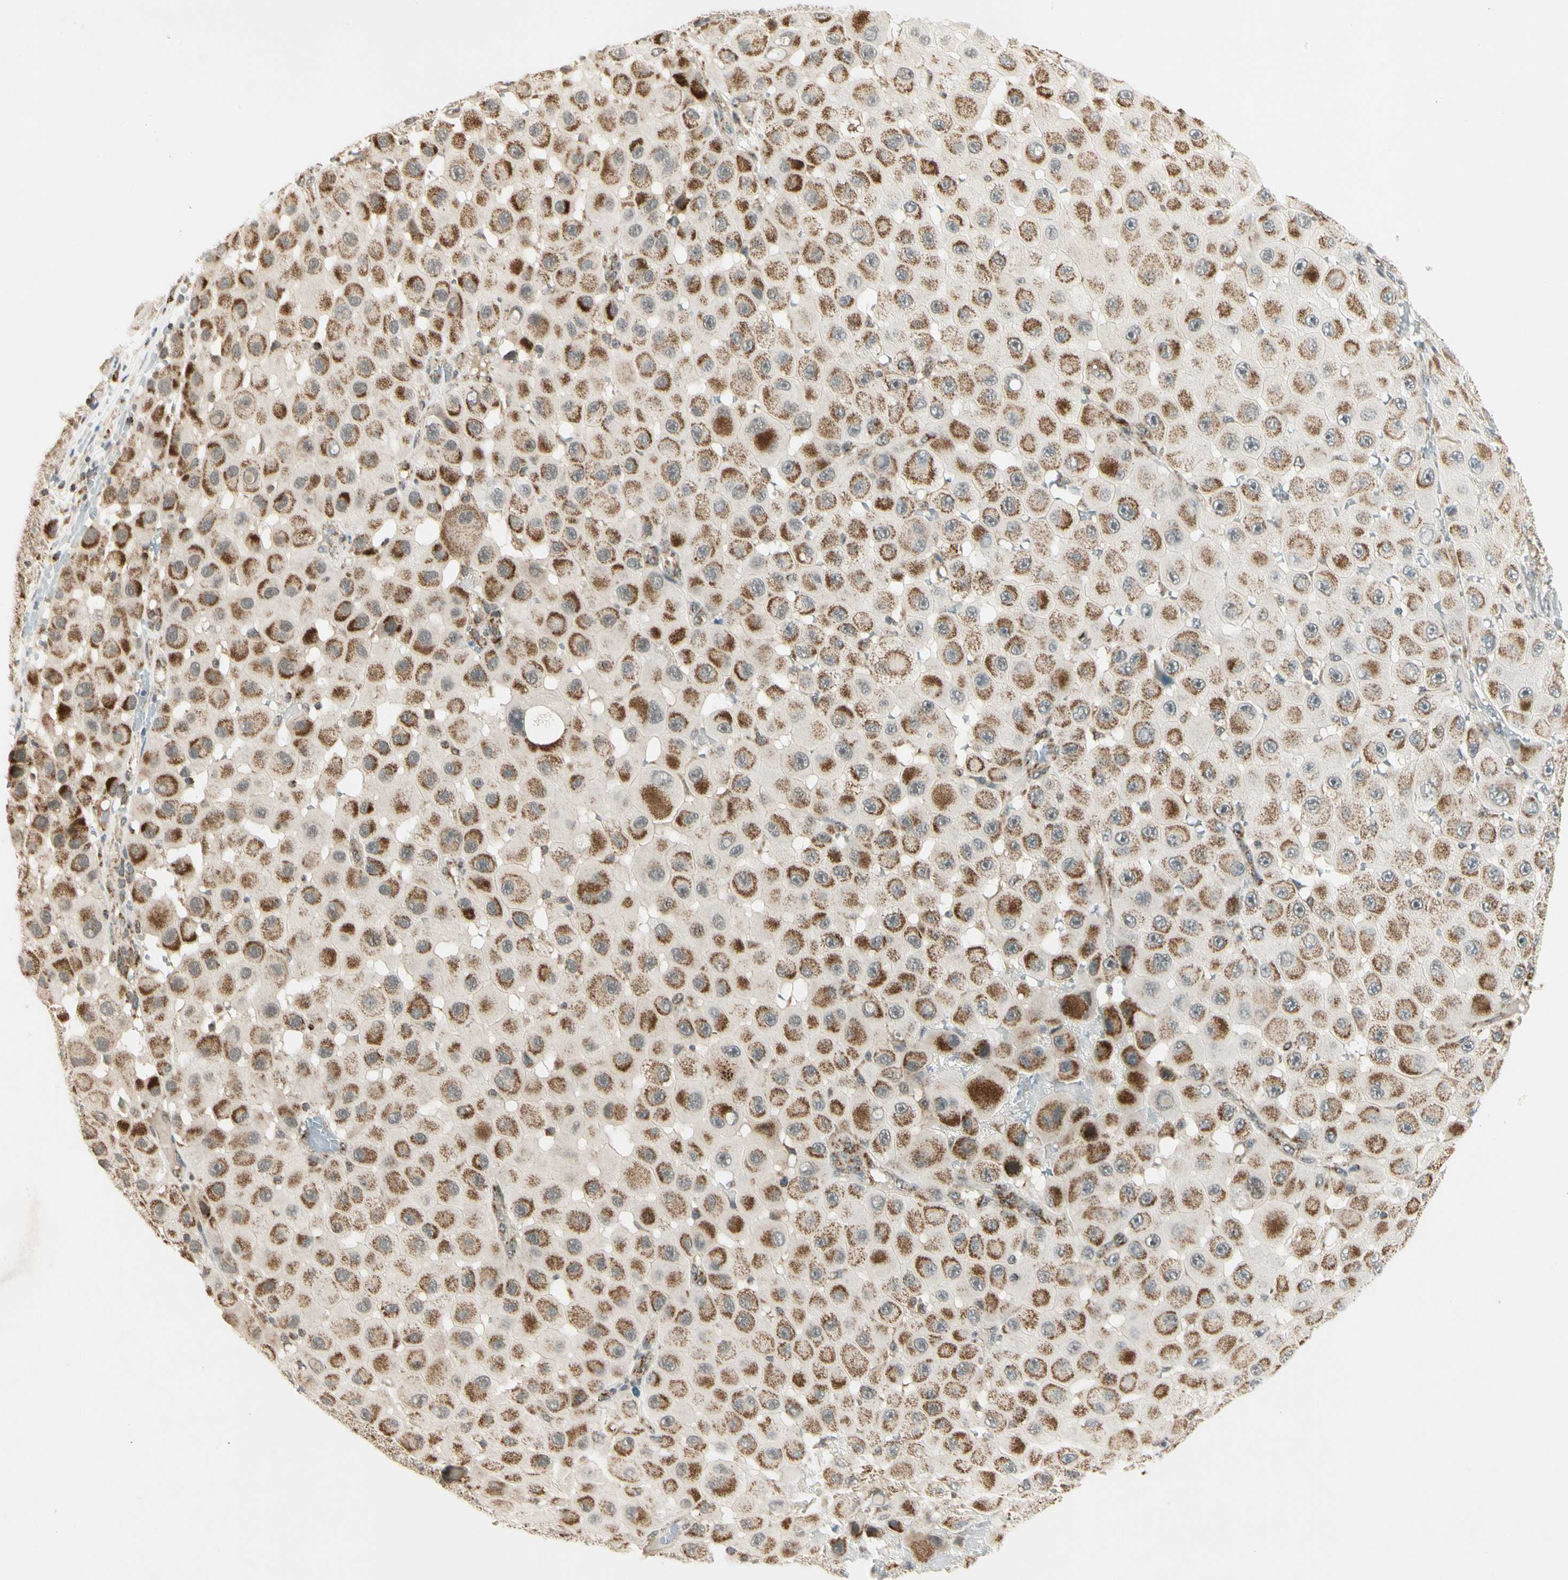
{"staining": {"intensity": "moderate", "quantity": ">75%", "location": "cytoplasmic/membranous"}, "tissue": "melanoma", "cell_type": "Tumor cells", "image_type": "cancer", "snomed": [{"axis": "morphology", "description": "Malignant melanoma, NOS"}, {"axis": "topography", "description": "Skin"}], "caption": "Immunohistochemical staining of human melanoma shows moderate cytoplasmic/membranous protein expression in approximately >75% of tumor cells.", "gene": "KHDC4", "patient": {"sex": "female", "age": 81}}